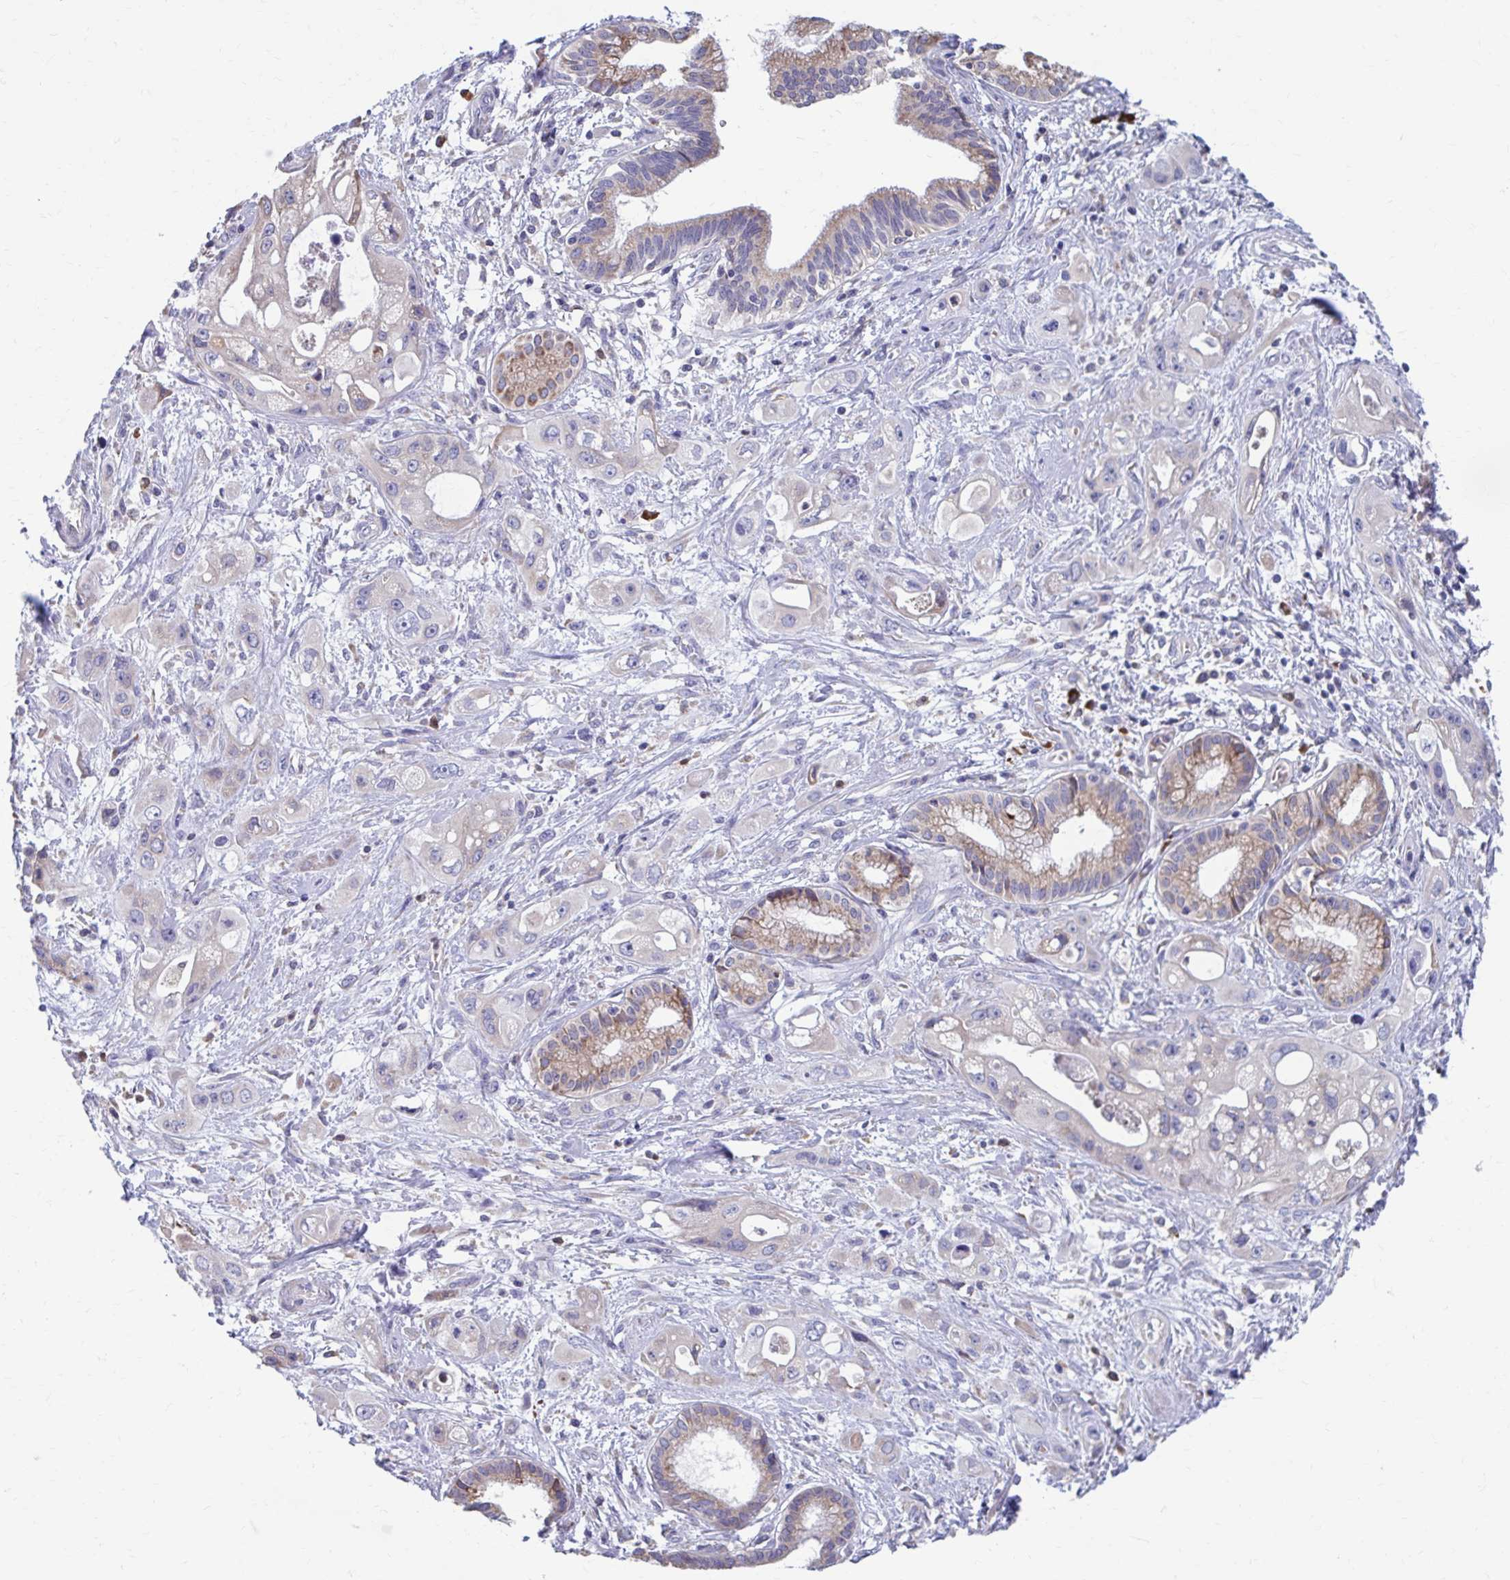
{"staining": {"intensity": "negative", "quantity": "none", "location": "none"}, "tissue": "pancreatic cancer", "cell_type": "Tumor cells", "image_type": "cancer", "snomed": [{"axis": "morphology", "description": "Adenocarcinoma, NOS"}, {"axis": "topography", "description": "Pancreas"}], "caption": "This is an IHC micrograph of pancreatic cancer (adenocarcinoma). There is no expression in tumor cells.", "gene": "FKBP2", "patient": {"sex": "female", "age": 66}}